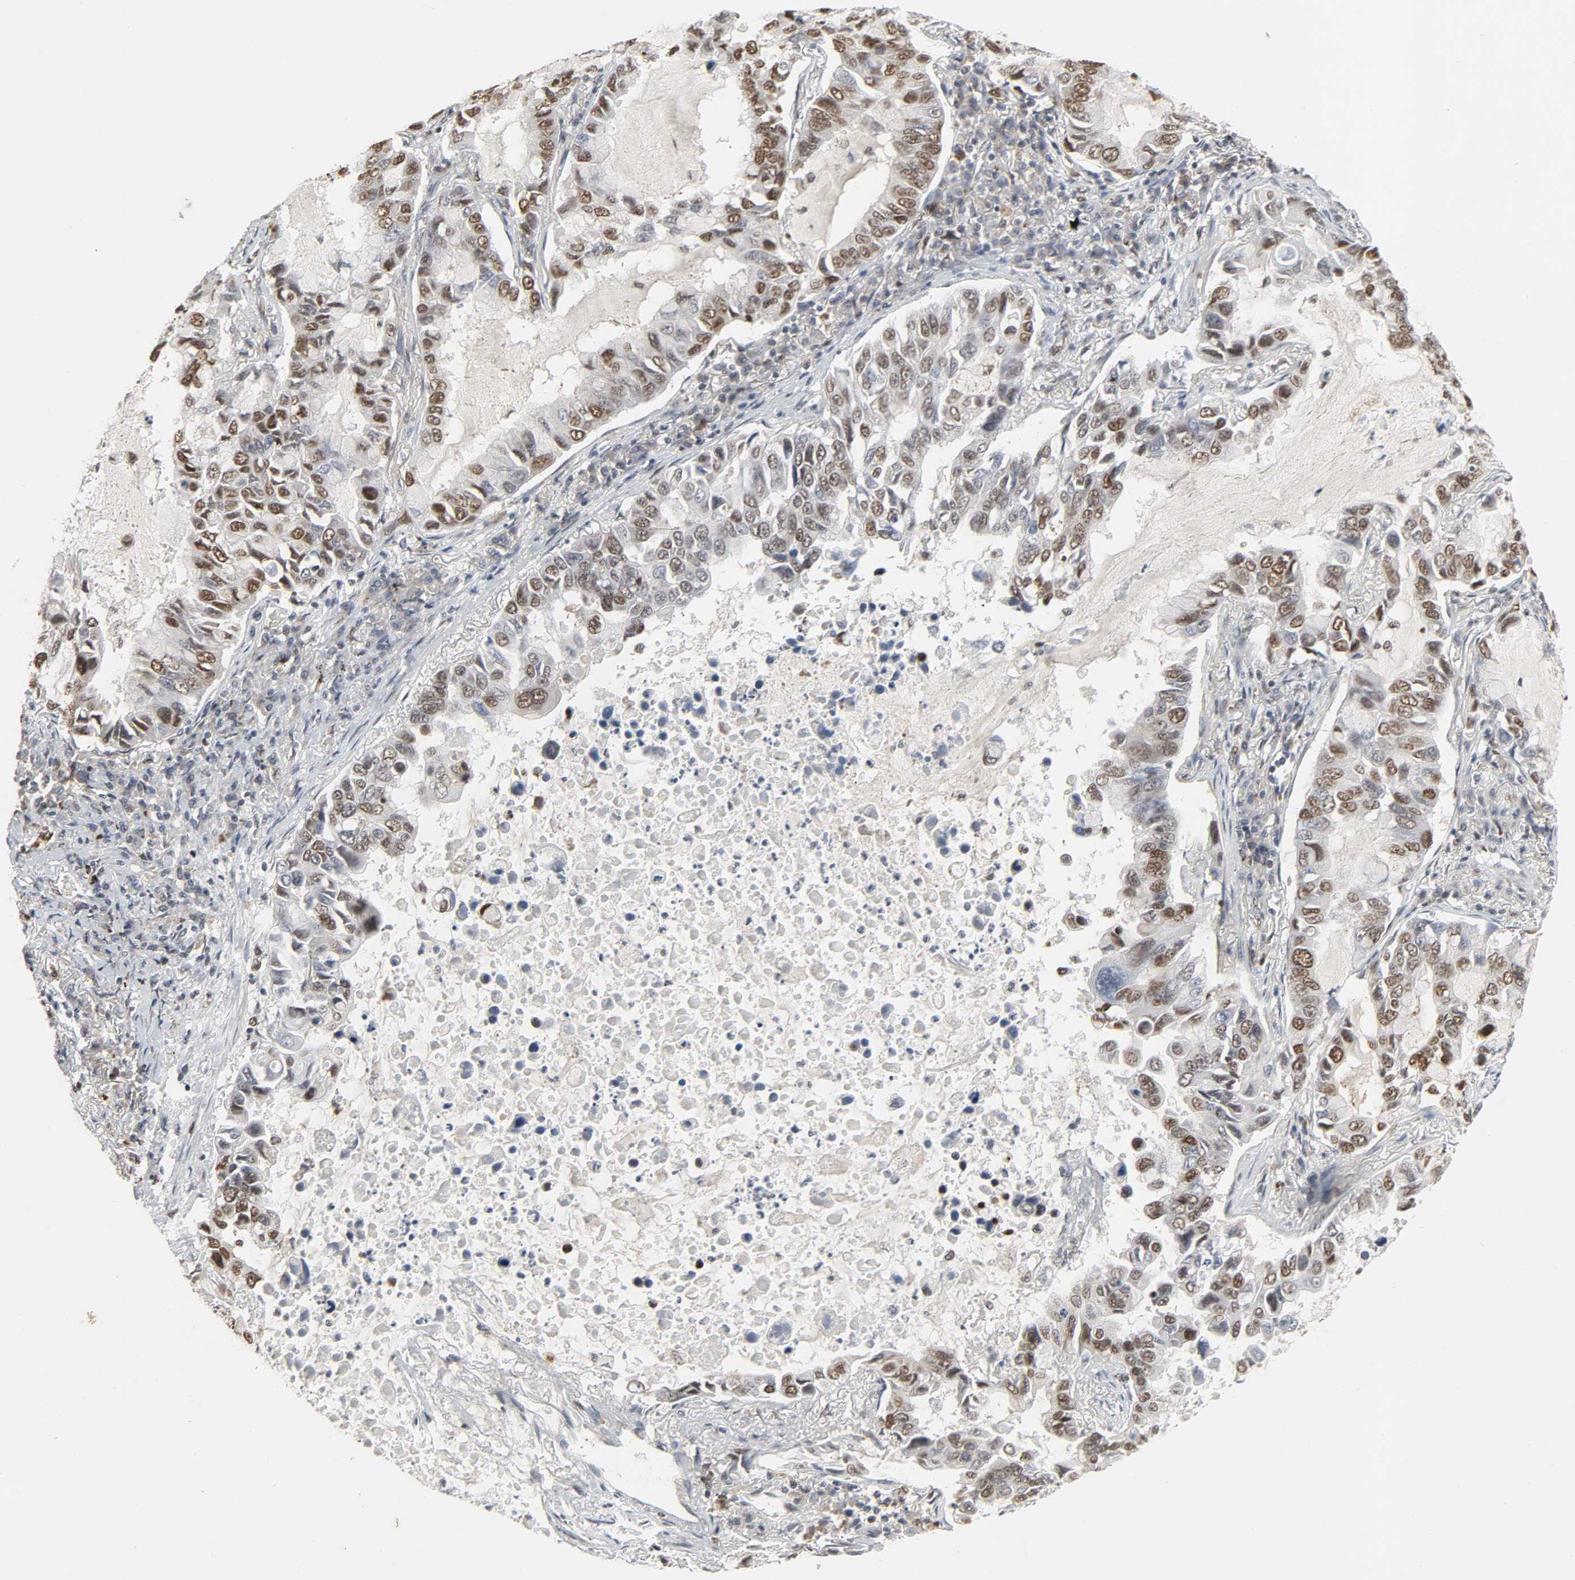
{"staining": {"intensity": "moderate", "quantity": "25%-75%", "location": "nuclear"}, "tissue": "lung cancer", "cell_type": "Tumor cells", "image_type": "cancer", "snomed": [{"axis": "morphology", "description": "Adenocarcinoma, NOS"}, {"axis": "topography", "description": "Lung"}], "caption": "The micrograph demonstrates staining of lung adenocarcinoma, revealing moderate nuclear protein staining (brown color) within tumor cells.", "gene": "DAZAP1", "patient": {"sex": "male", "age": 64}}